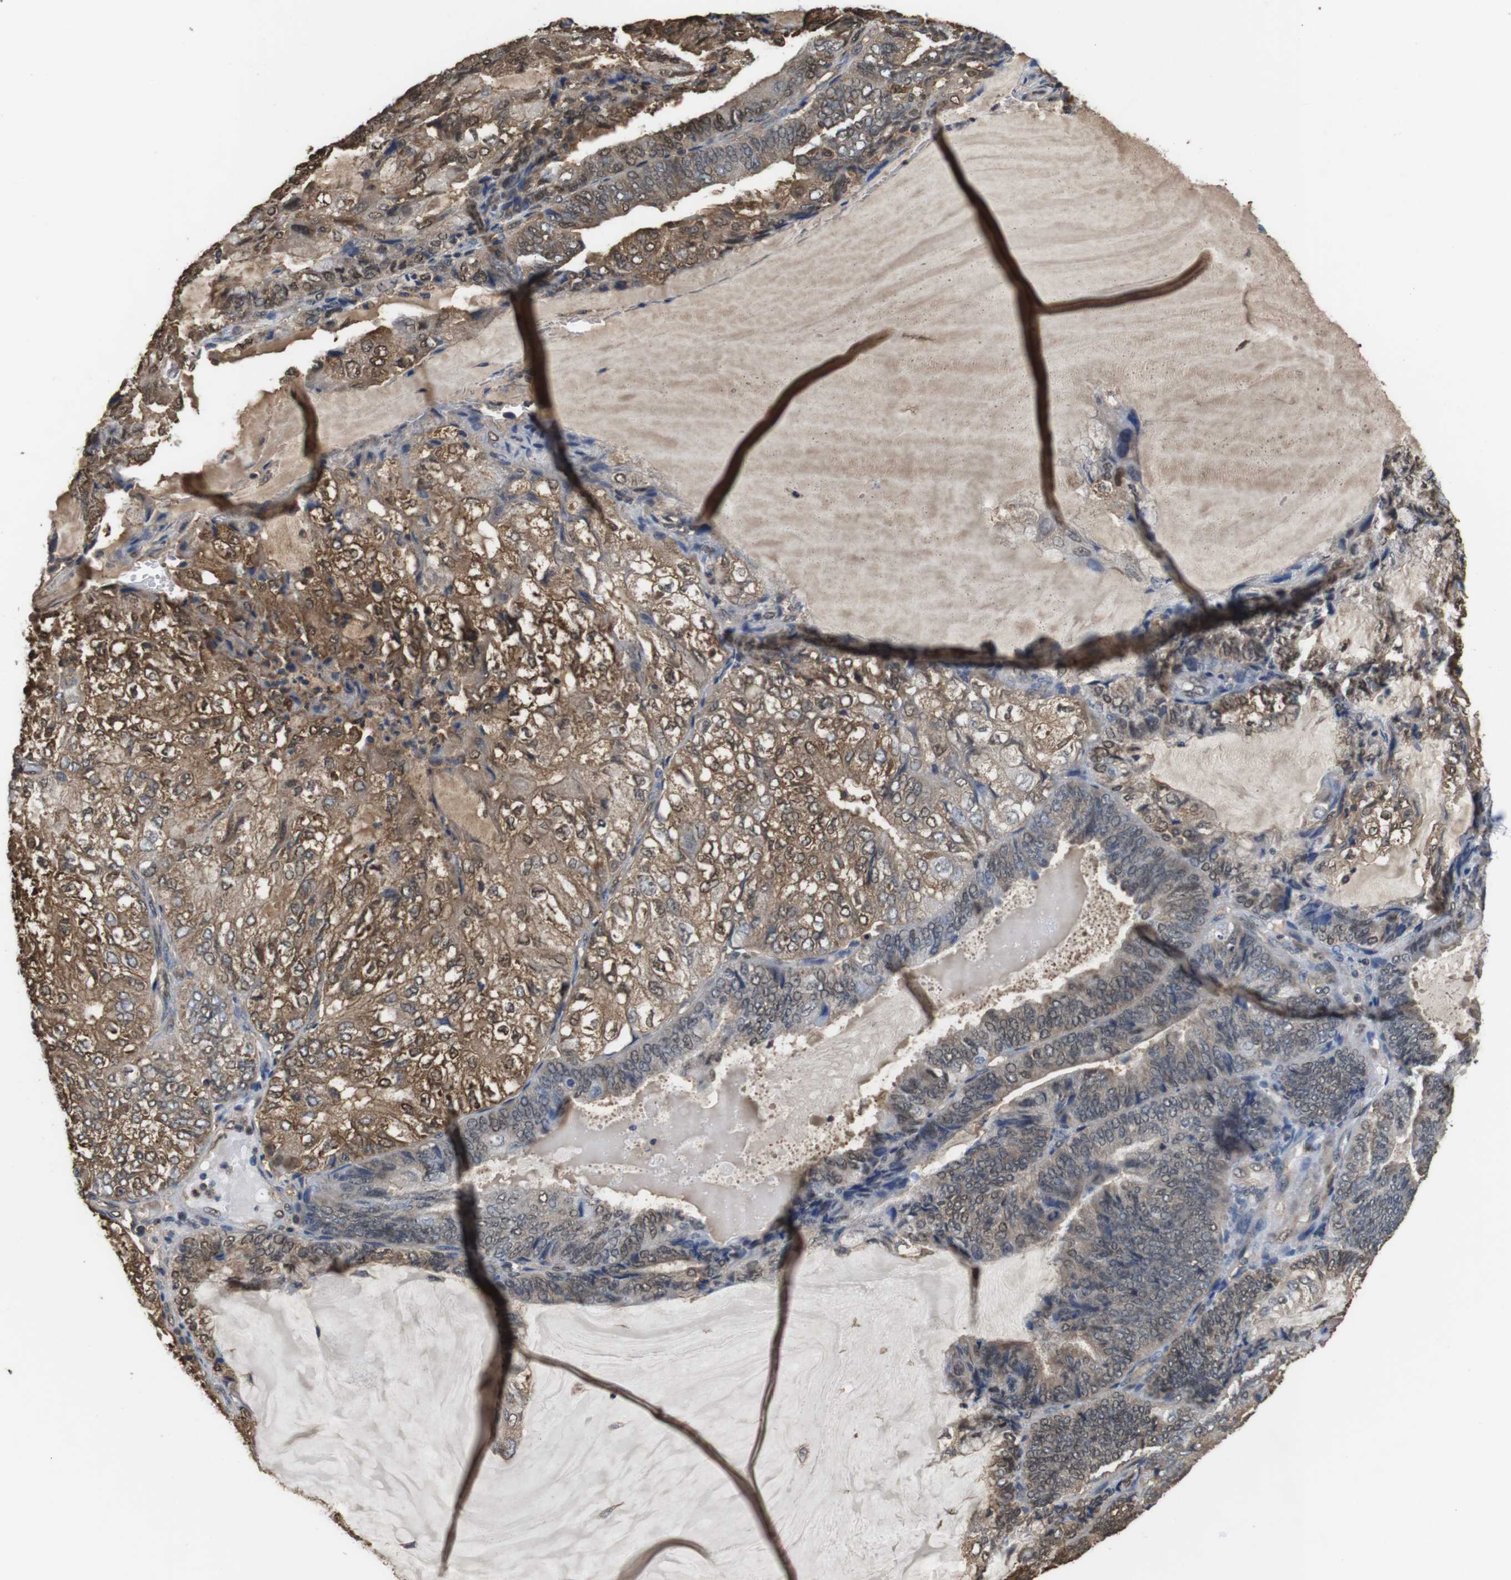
{"staining": {"intensity": "moderate", "quantity": ">75%", "location": "cytoplasmic/membranous,nuclear"}, "tissue": "endometrial cancer", "cell_type": "Tumor cells", "image_type": "cancer", "snomed": [{"axis": "morphology", "description": "Adenocarcinoma, NOS"}, {"axis": "topography", "description": "Endometrium"}], "caption": "A brown stain shows moderate cytoplasmic/membranous and nuclear expression of a protein in adenocarcinoma (endometrial) tumor cells.", "gene": "LDHA", "patient": {"sex": "female", "age": 81}}